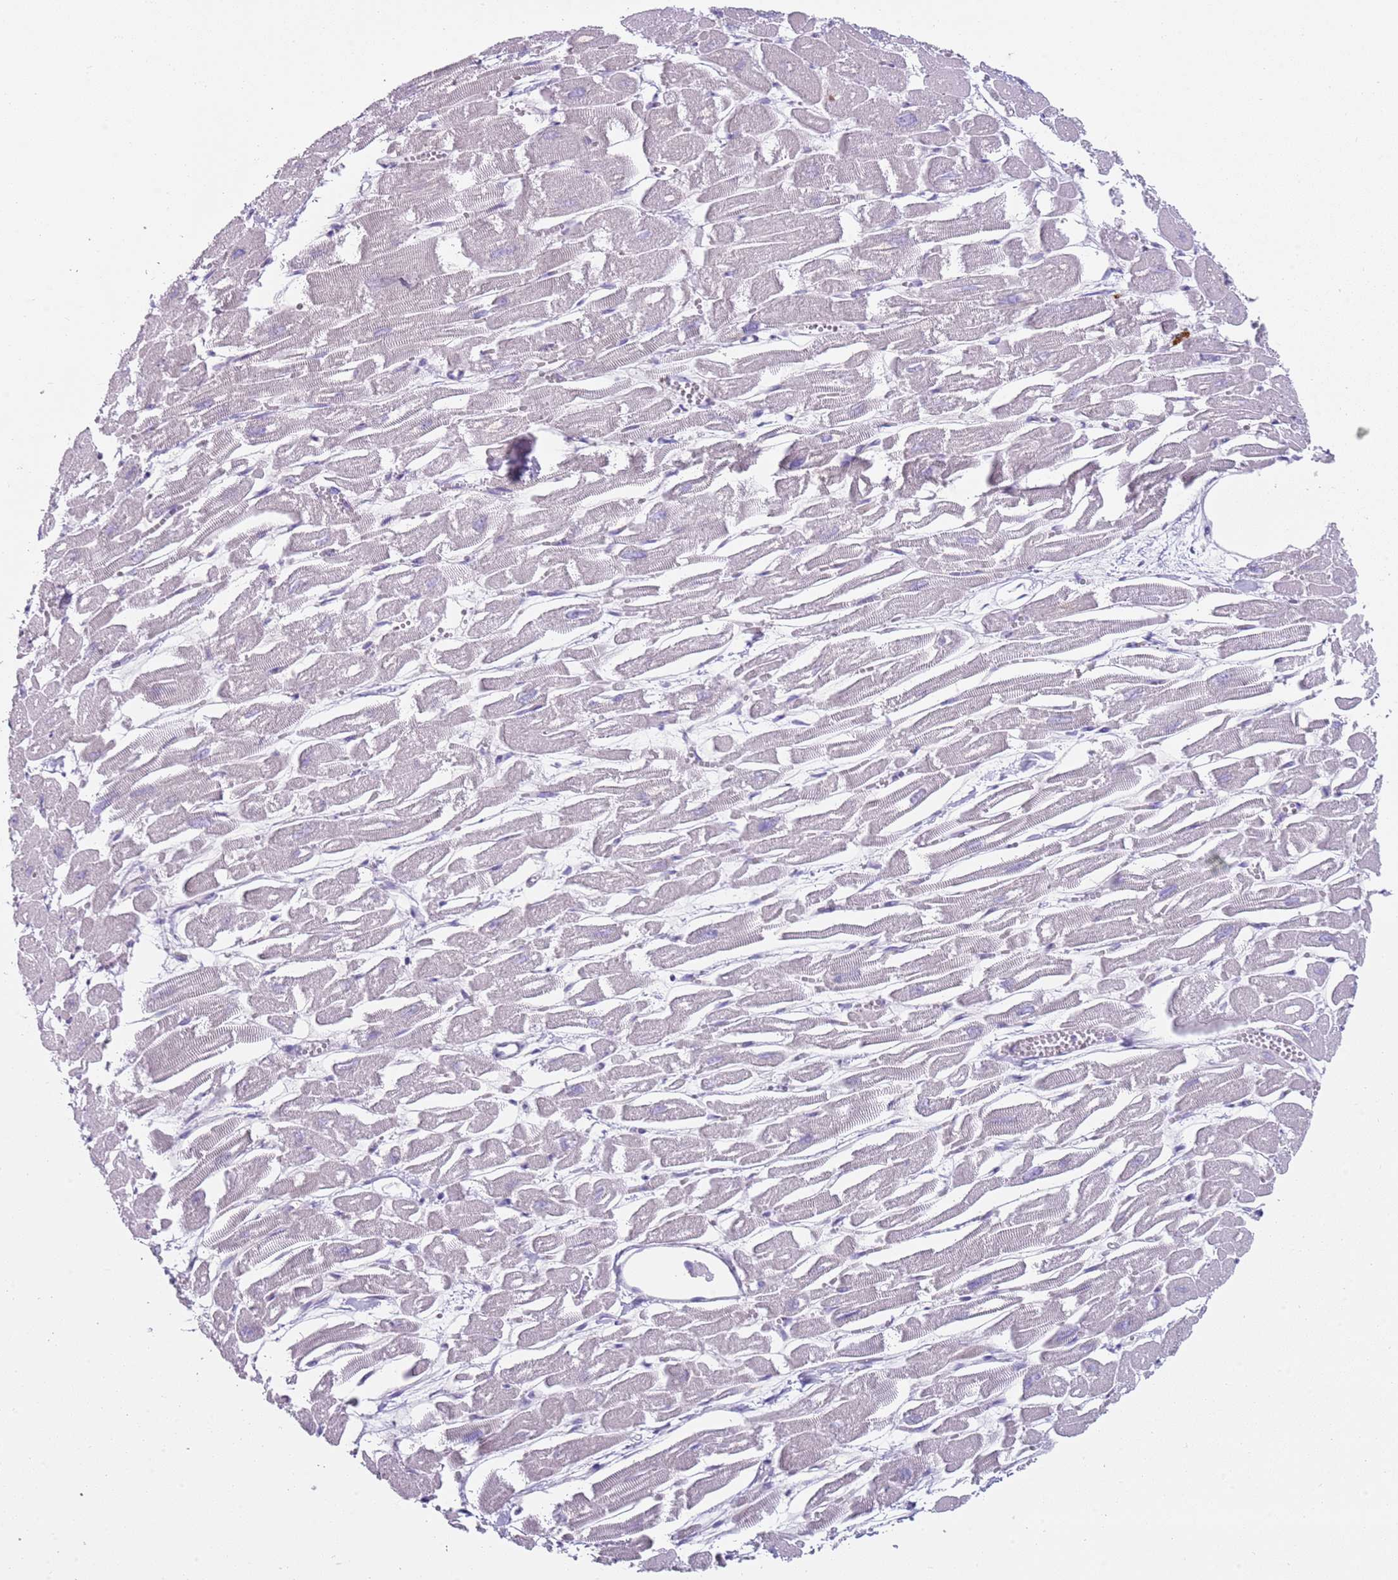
{"staining": {"intensity": "negative", "quantity": "none", "location": "none"}, "tissue": "heart muscle", "cell_type": "Cardiomyocytes", "image_type": "normal", "snomed": [{"axis": "morphology", "description": "Normal tissue, NOS"}, {"axis": "topography", "description": "Heart"}], "caption": "This is an immunohistochemistry photomicrograph of normal heart muscle. There is no expression in cardiomyocytes.", "gene": "CD177", "patient": {"sex": "male", "age": 54}}